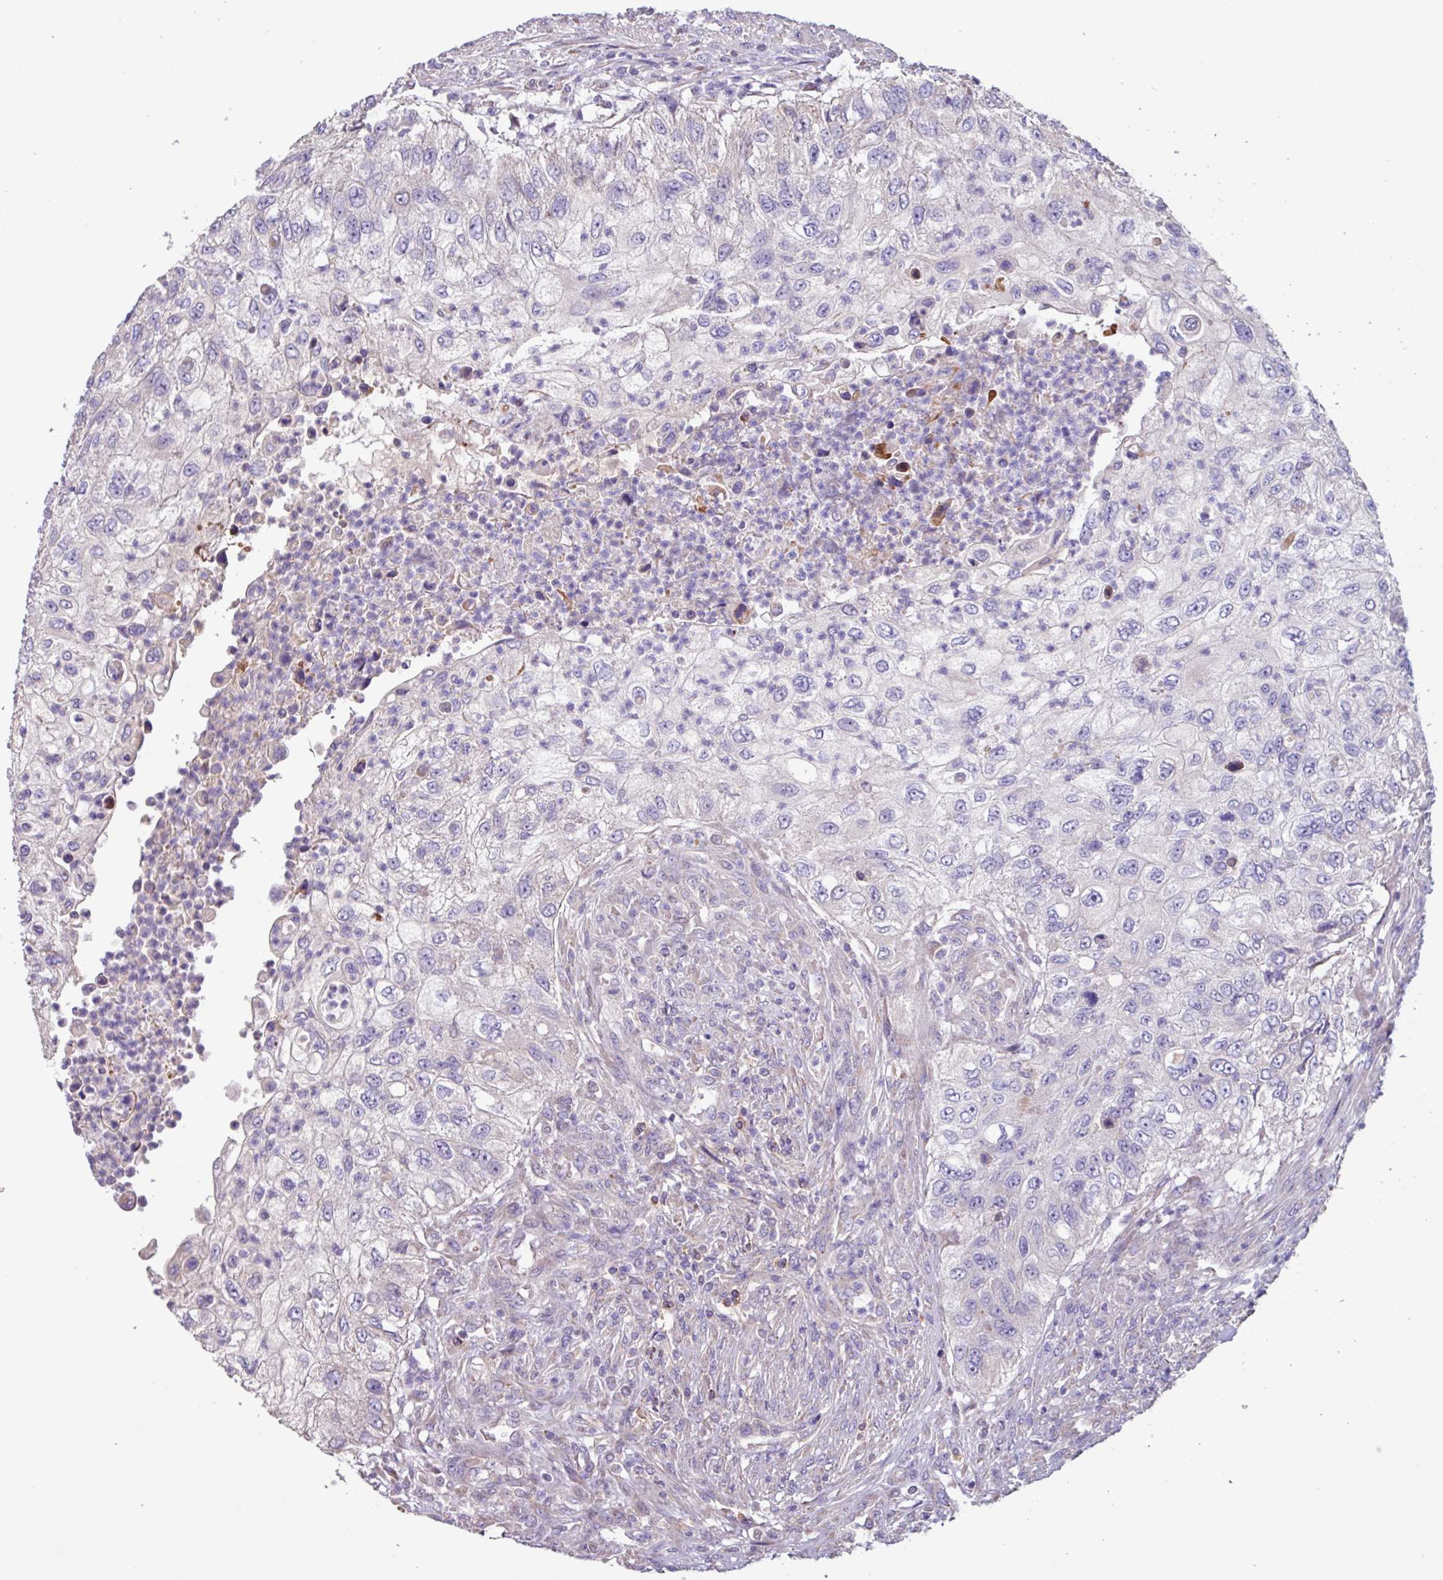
{"staining": {"intensity": "negative", "quantity": "none", "location": "none"}, "tissue": "urothelial cancer", "cell_type": "Tumor cells", "image_type": "cancer", "snomed": [{"axis": "morphology", "description": "Urothelial carcinoma, High grade"}, {"axis": "topography", "description": "Urinary bladder"}], "caption": "The image exhibits no significant positivity in tumor cells of urothelial cancer.", "gene": "PTPRQ", "patient": {"sex": "female", "age": 60}}